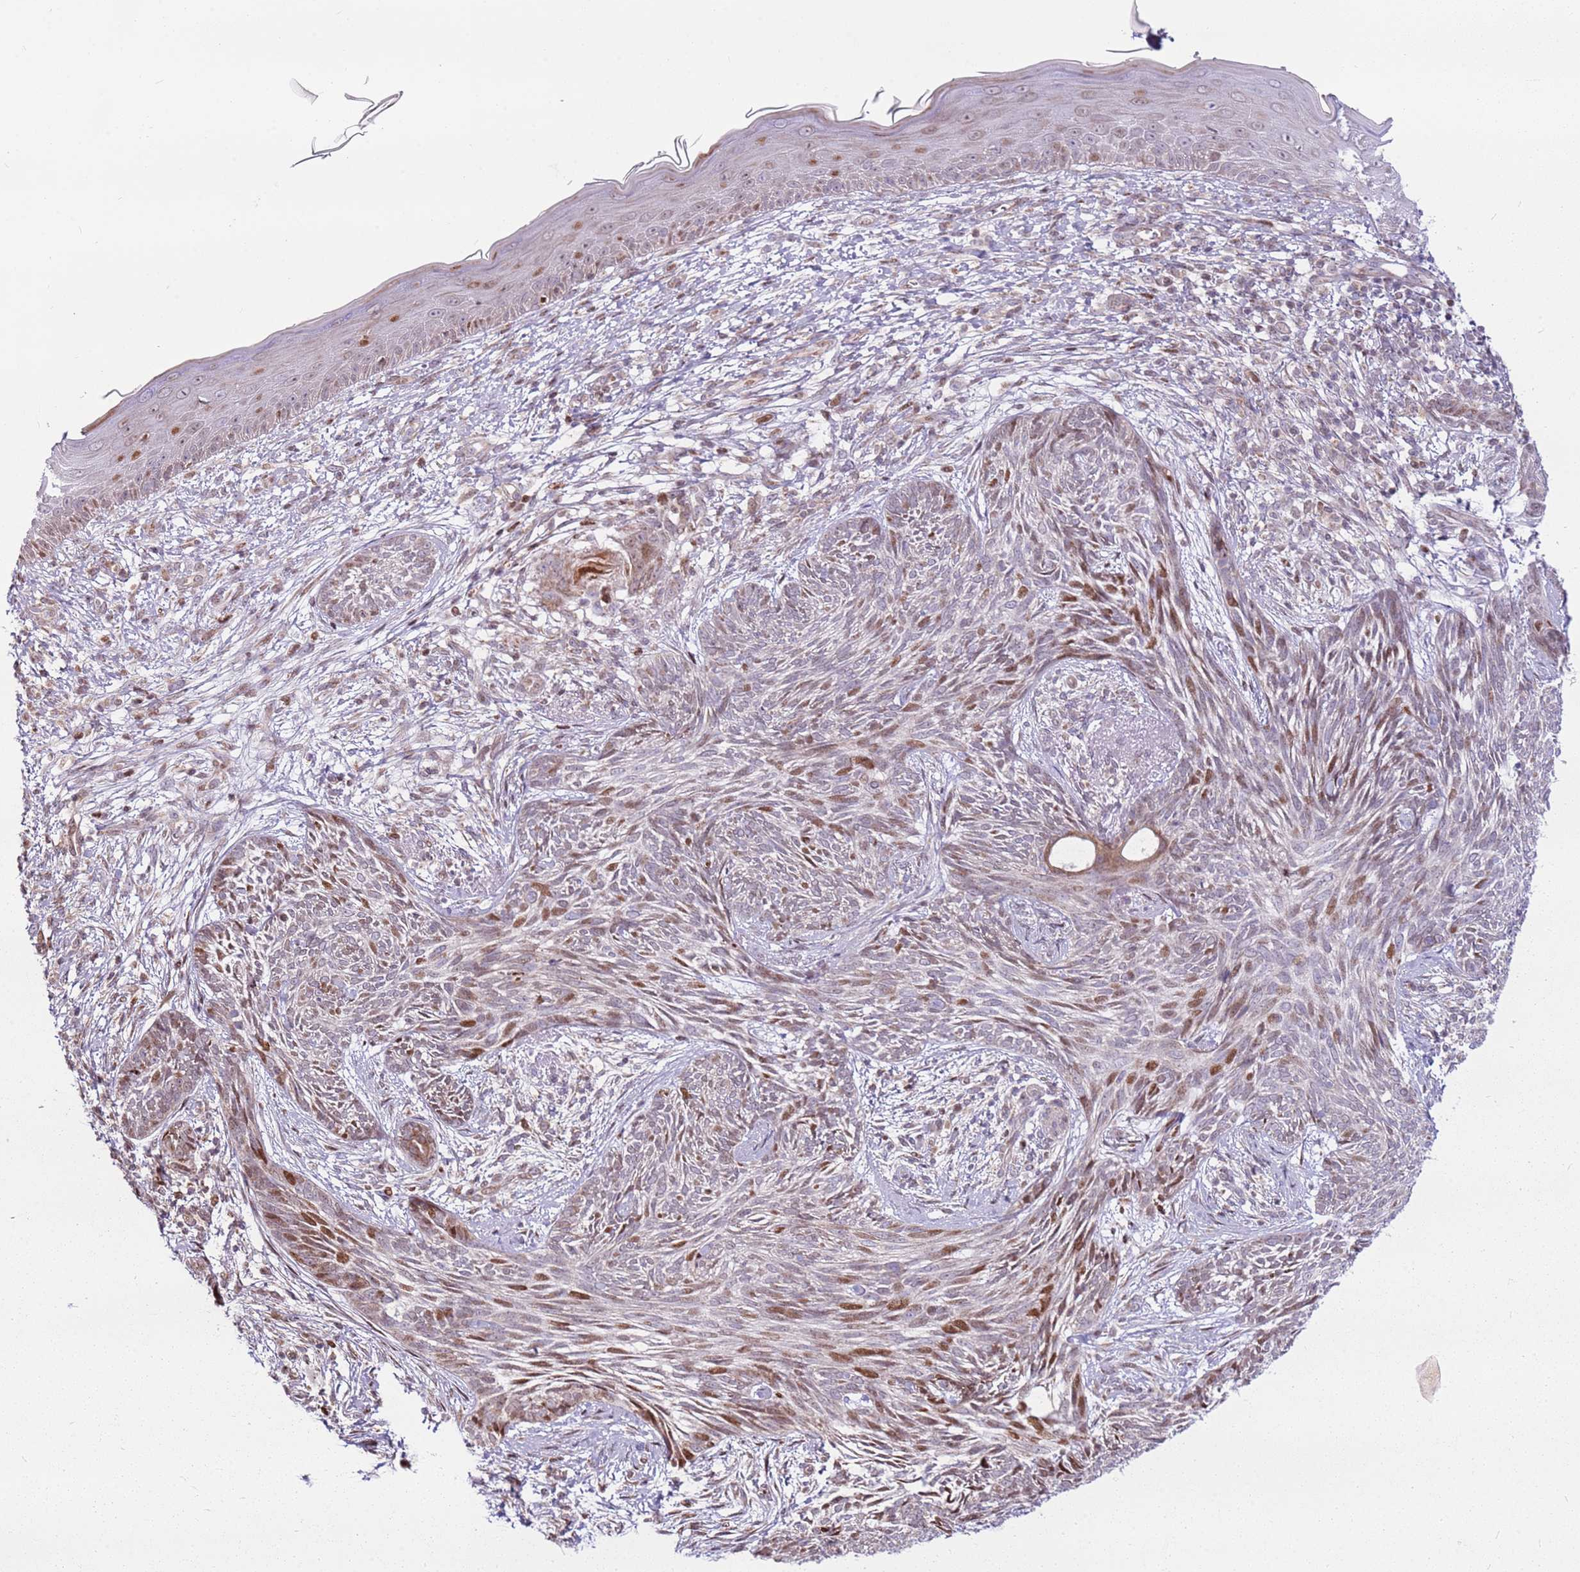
{"staining": {"intensity": "moderate", "quantity": "<25%", "location": "nuclear"}, "tissue": "skin cancer", "cell_type": "Tumor cells", "image_type": "cancer", "snomed": [{"axis": "morphology", "description": "Basal cell carcinoma"}, {"axis": "topography", "description": "Skin"}], "caption": "Immunohistochemical staining of human skin basal cell carcinoma demonstrates low levels of moderate nuclear protein expression in about <25% of tumor cells.", "gene": "PCTP", "patient": {"sex": "male", "age": 73}}